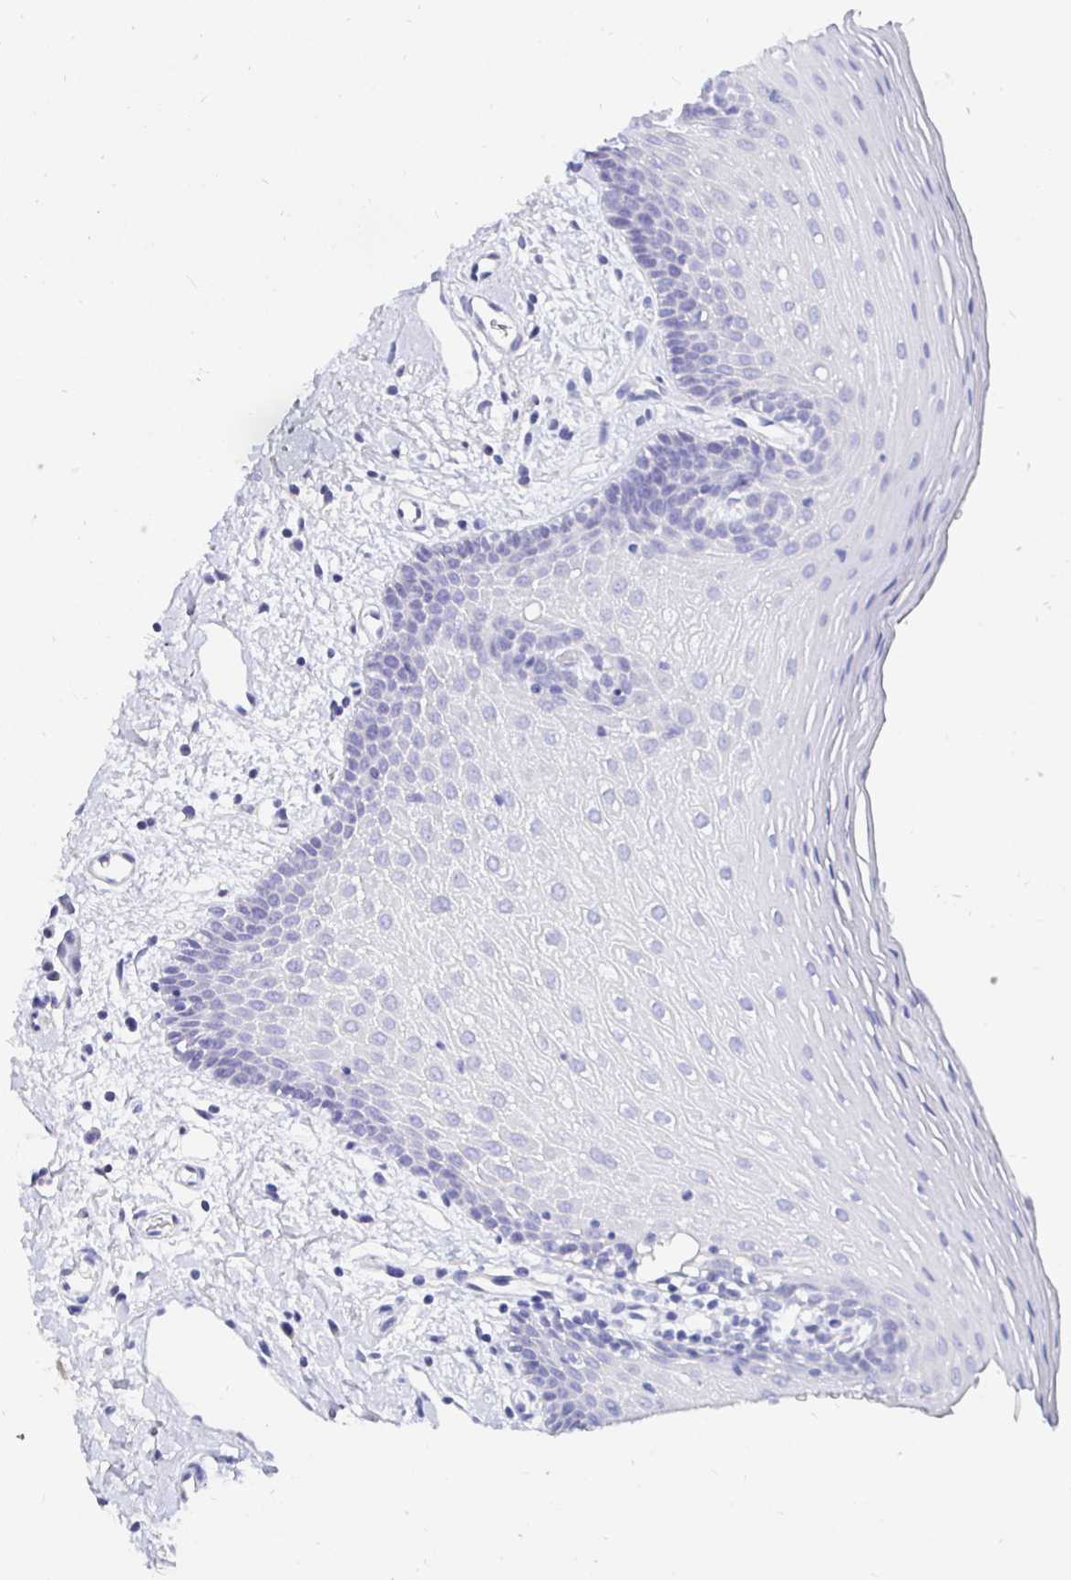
{"staining": {"intensity": "negative", "quantity": "none", "location": "none"}, "tissue": "oral mucosa", "cell_type": "Squamous epithelial cells", "image_type": "normal", "snomed": [{"axis": "morphology", "description": "Normal tissue, NOS"}, {"axis": "topography", "description": "Oral tissue"}], "caption": "DAB immunohistochemical staining of benign human oral mucosa exhibits no significant expression in squamous epithelial cells. Nuclei are stained in blue.", "gene": "UMOD", "patient": {"sex": "female", "age": 43}}